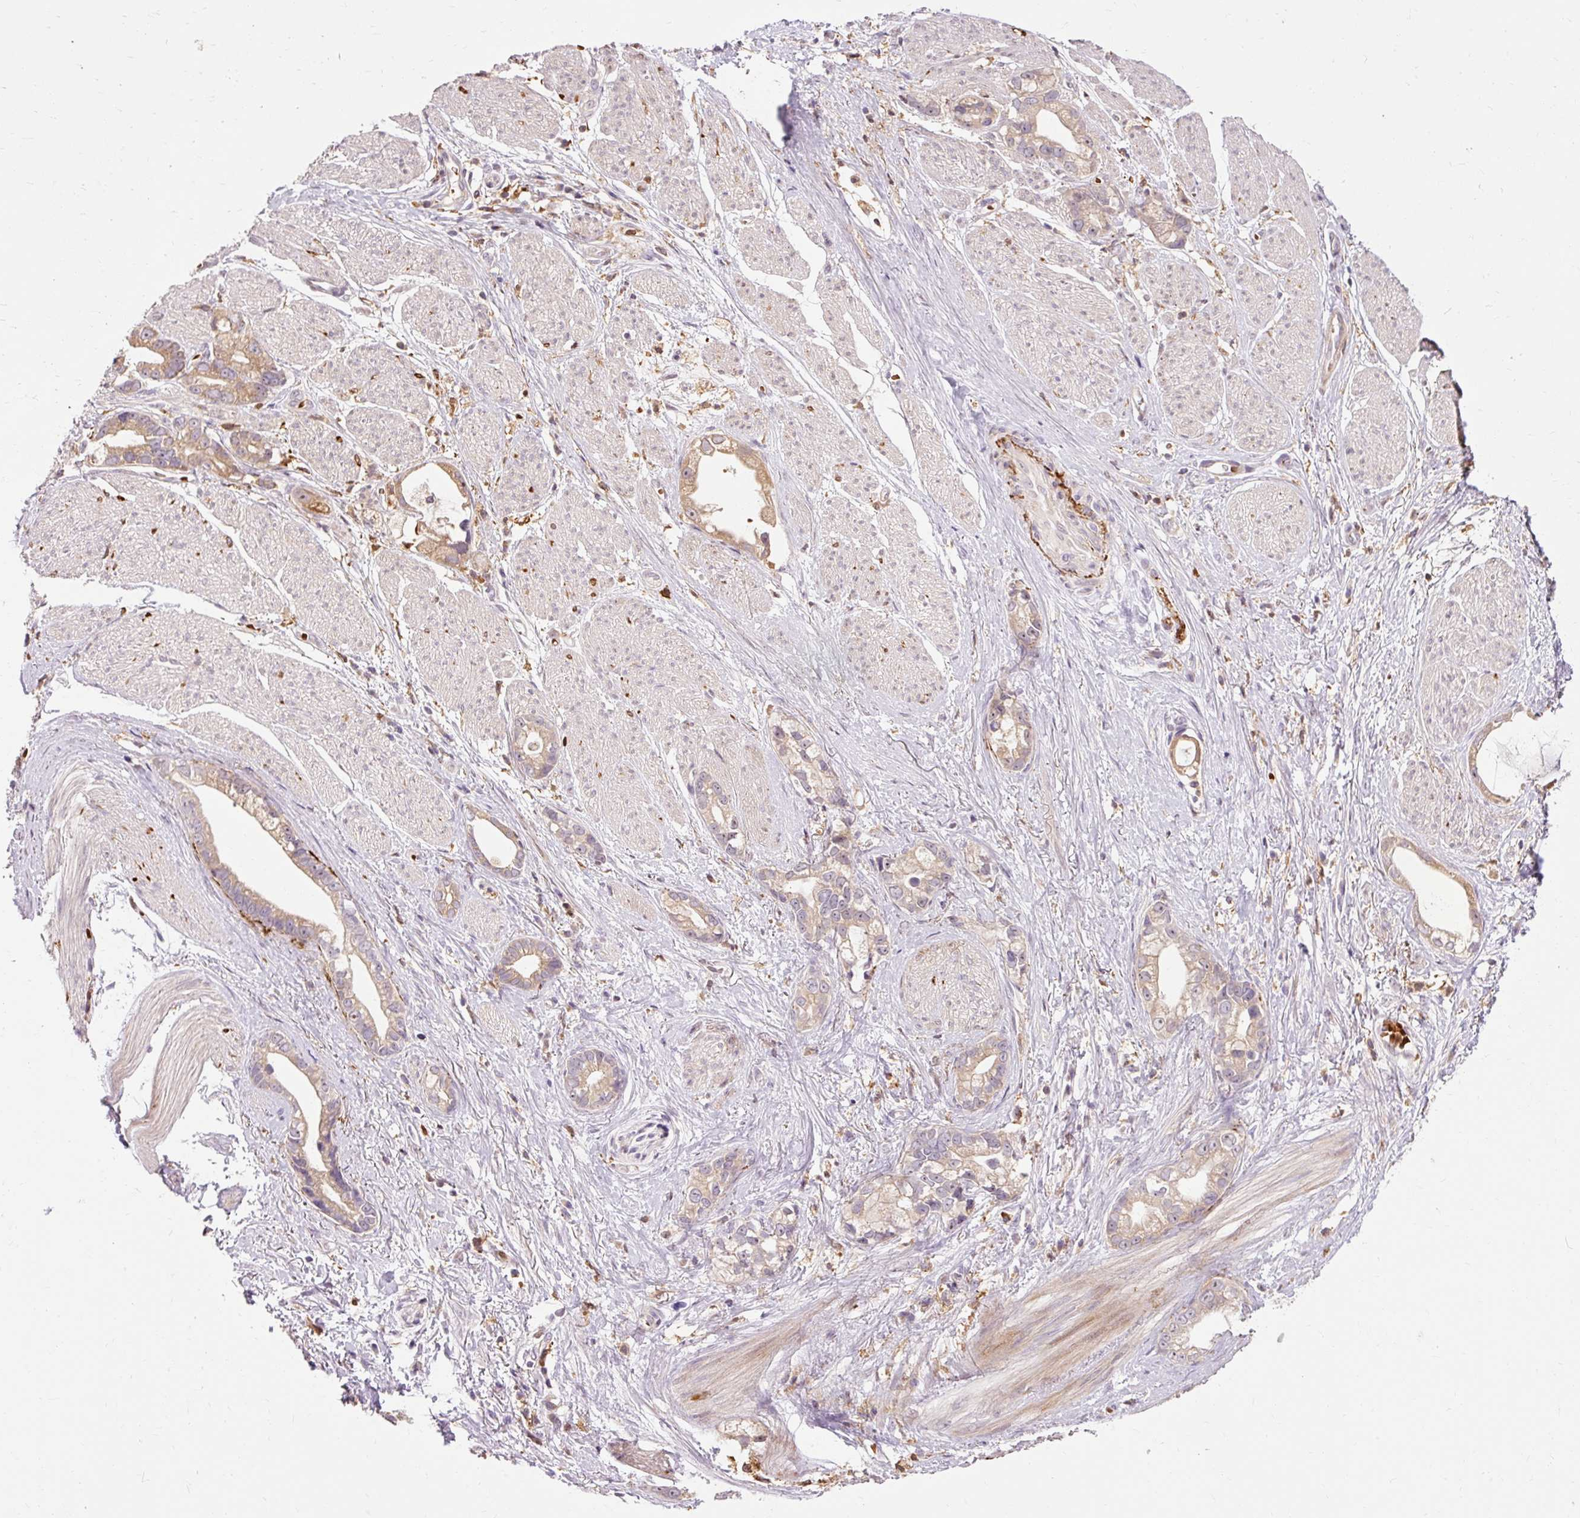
{"staining": {"intensity": "moderate", "quantity": "25%-75%", "location": "cytoplasmic/membranous"}, "tissue": "stomach cancer", "cell_type": "Tumor cells", "image_type": "cancer", "snomed": [{"axis": "morphology", "description": "Adenocarcinoma, NOS"}, {"axis": "topography", "description": "Stomach"}], "caption": "Immunohistochemistry (DAB) staining of human adenocarcinoma (stomach) reveals moderate cytoplasmic/membranous protein expression in approximately 25%-75% of tumor cells. The protein of interest is shown in brown color, while the nuclei are stained blue.", "gene": "CEBPZ", "patient": {"sex": "male", "age": 55}}